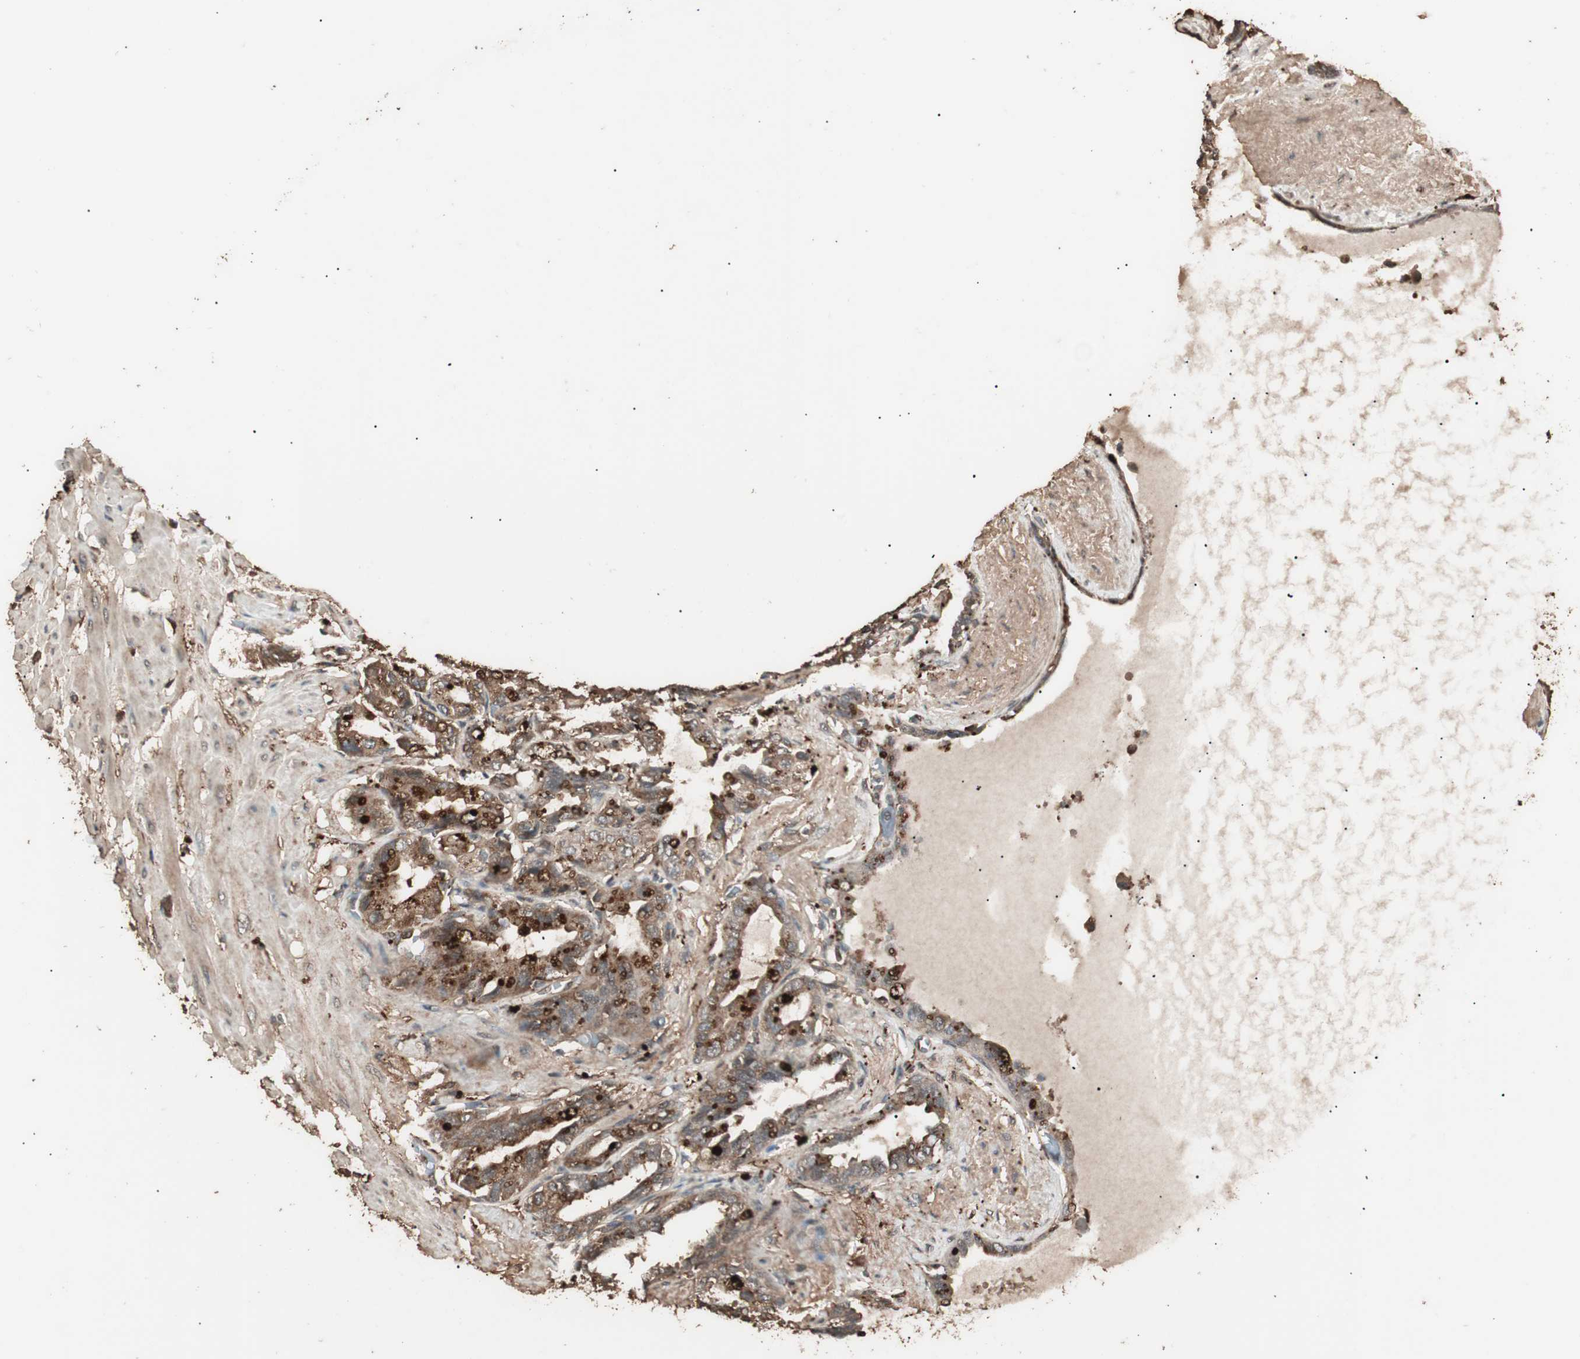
{"staining": {"intensity": "moderate", "quantity": ">75%", "location": "cytoplasmic/membranous"}, "tissue": "seminal vesicle", "cell_type": "Glandular cells", "image_type": "normal", "snomed": [{"axis": "morphology", "description": "Normal tissue, NOS"}, {"axis": "topography", "description": "Seminal veicle"}], "caption": "Immunohistochemistry image of unremarkable human seminal vesicle stained for a protein (brown), which demonstrates medium levels of moderate cytoplasmic/membranous expression in about >75% of glandular cells.", "gene": "CCN4", "patient": {"sex": "male", "age": 61}}